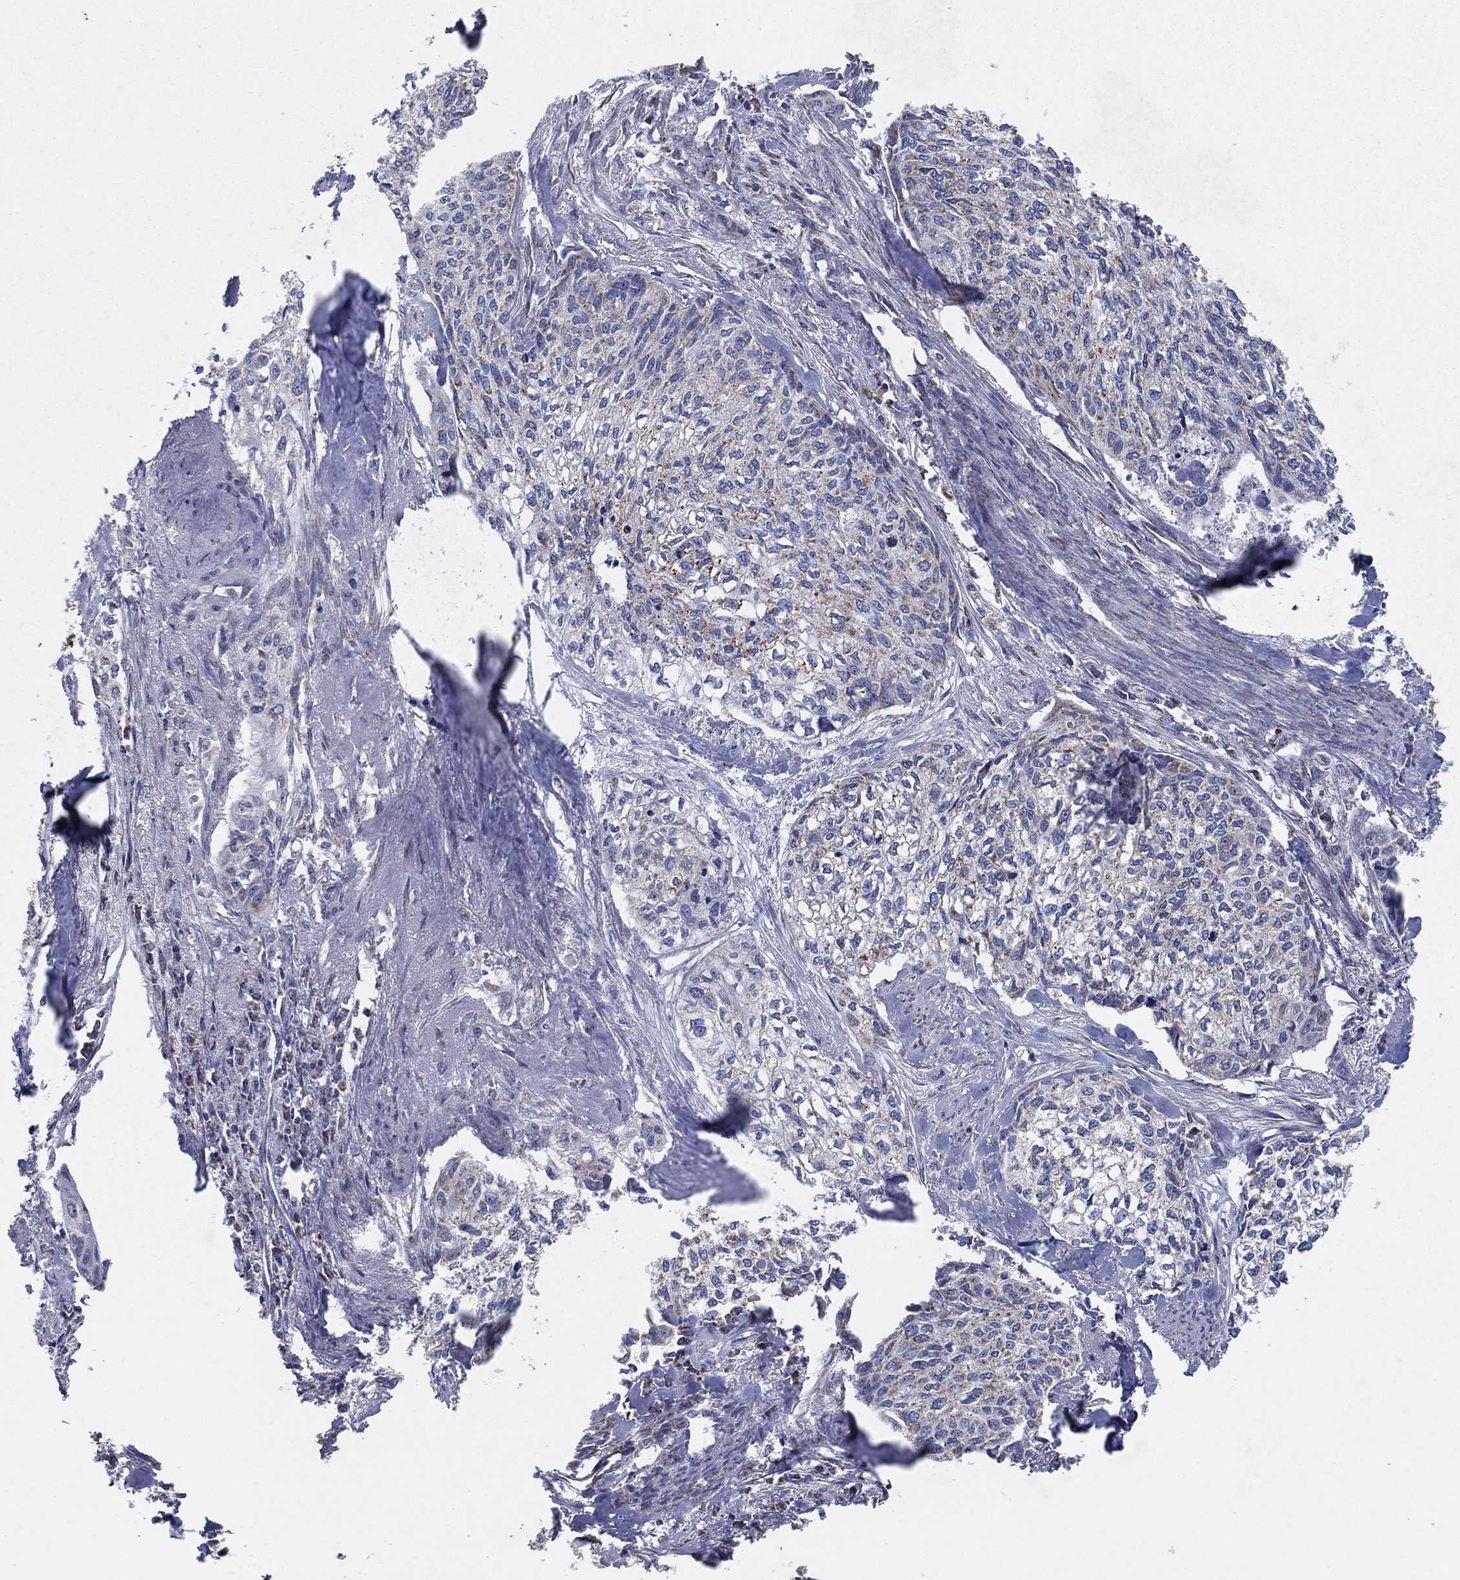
{"staining": {"intensity": "moderate", "quantity": "<25%", "location": "cytoplasmic/membranous"}, "tissue": "cervical cancer", "cell_type": "Tumor cells", "image_type": "cancer", "snomed": [{"axis": "morphology", "description": "Squamous cell carcinoma, NOS"}, {"axis": "topography", "description": "Cervix"}], "caption": "There is low levels of moderate cytoplasmic/membranous positivity in tumor cells of cervical squamous cell carcinoma, as demonstrated by immunohistochemical staining (brown color).", "gene": "C9orf85", "patient": {"sex": "female", "age": 58}}